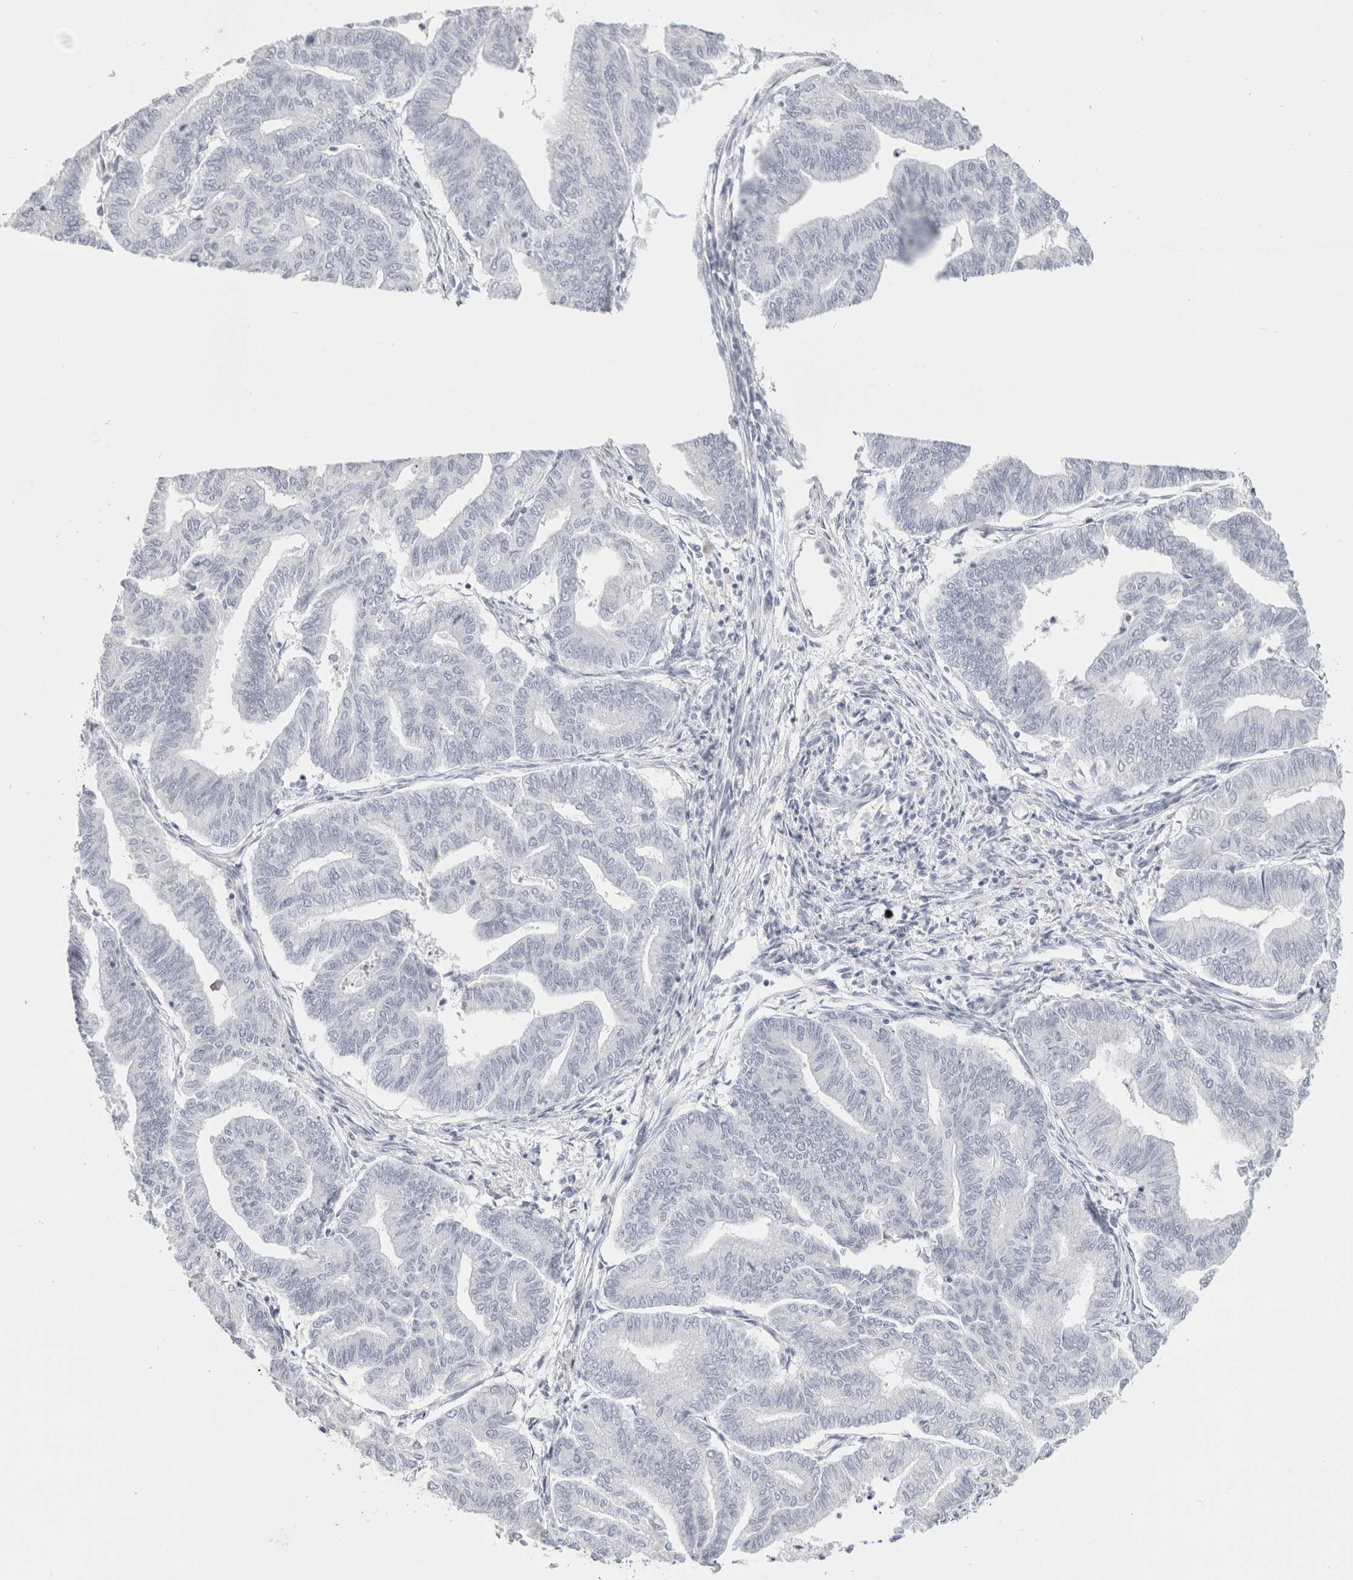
{"staining": {"intensity": "negative", "quantity": "none", "location": "none"}, "tissue": "endometrial cancer", "cell_type": "Tumor cells", "image_type": "cancer", "snomed": [{"axis": "morphology", "description": "Adenocarcinoma, NOS"}, {"axis": "topography", "description": "Endometrium"}], "caption": "This is a histopathology image of immunohistochemistry staining of adenocarcinoma (endometrial), which shows no positivity in tumor cells. Brightfield microscopy of IHC stained with DAB (brown) and hematoxylin (blue), captured at high magnification.", "gene": "GARIN1A", "patient": {"sex": "female", "age": 79}}